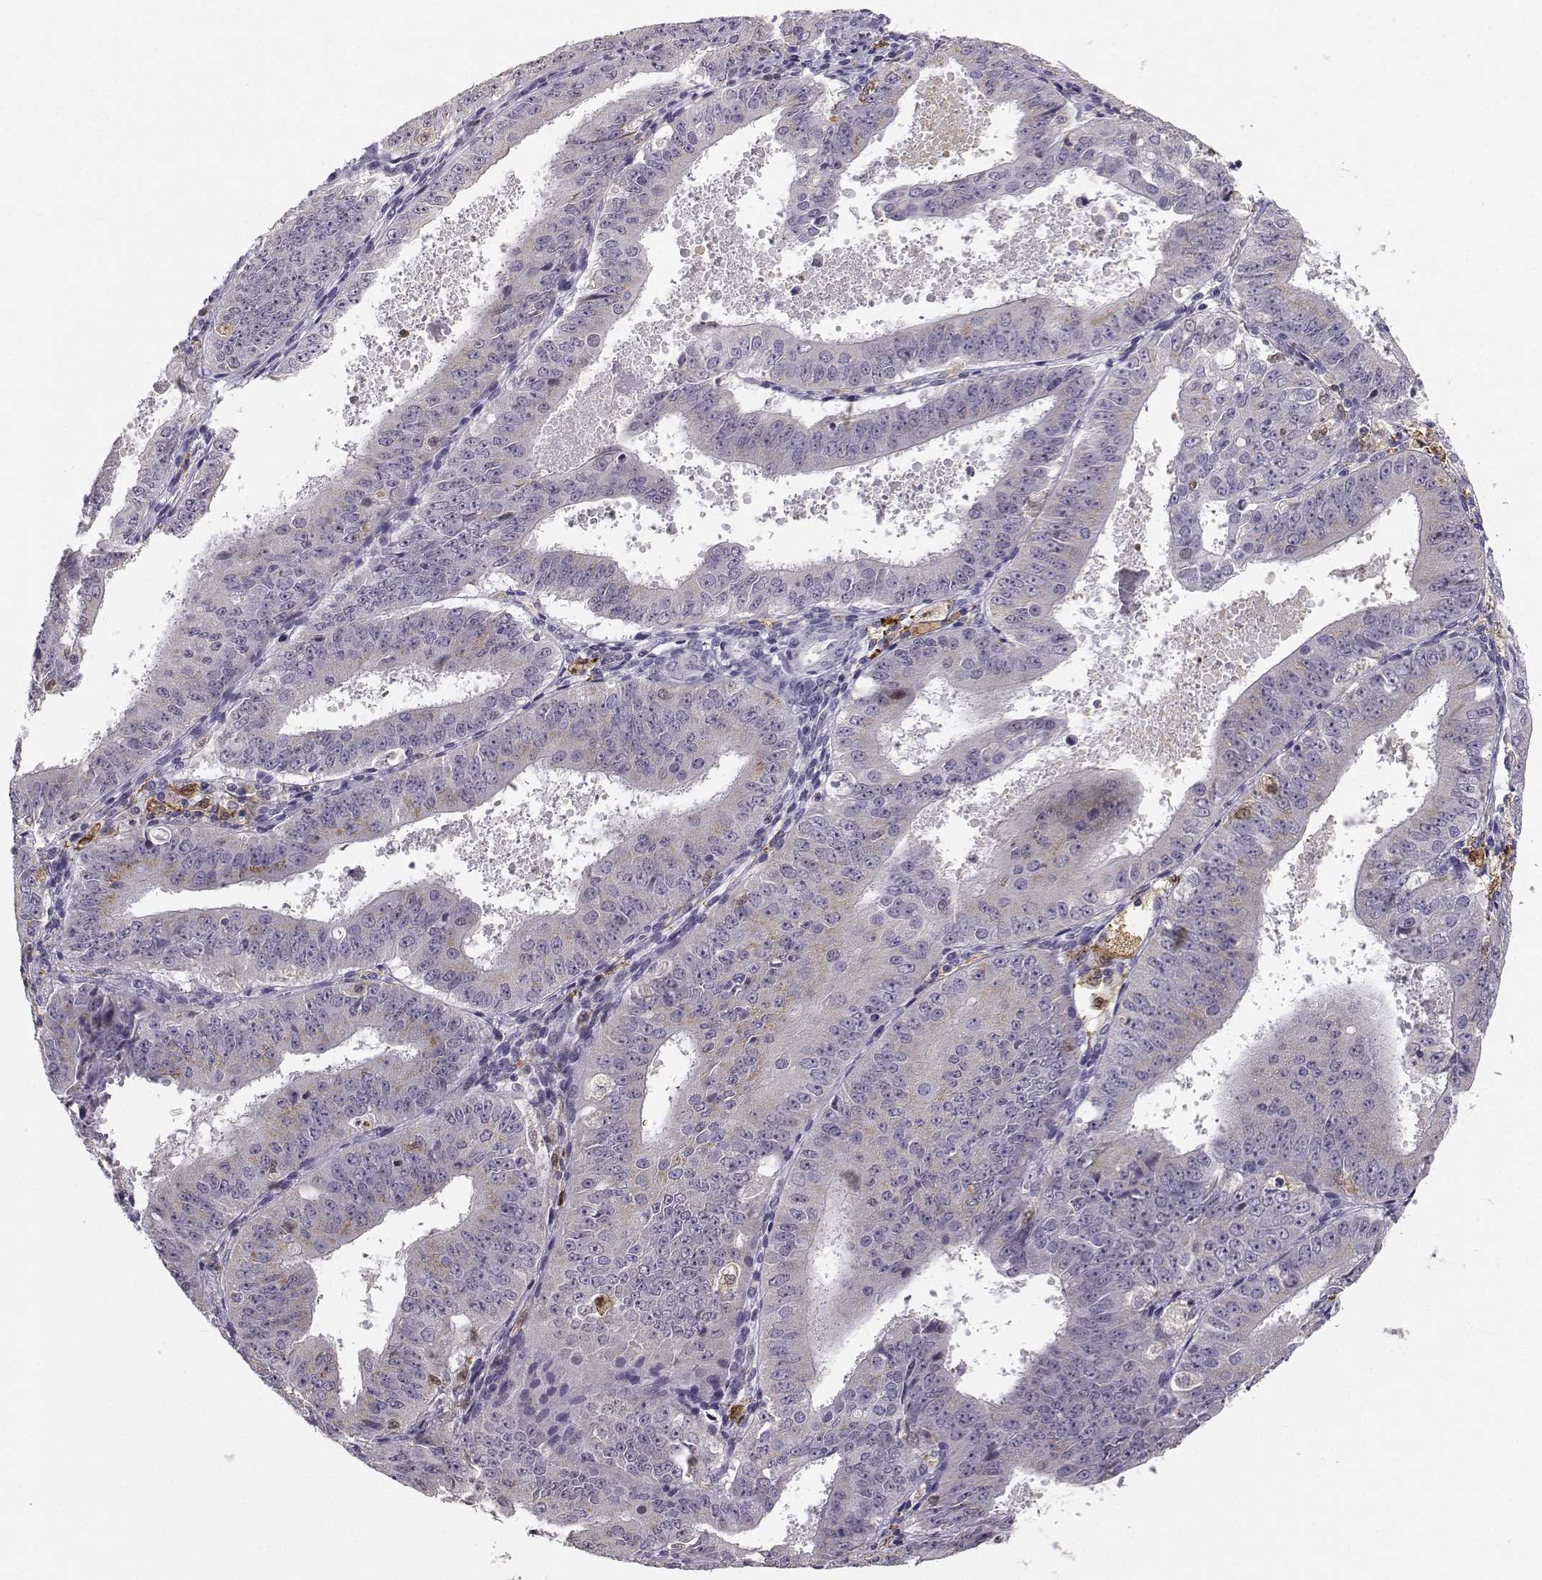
{"staining": {"intensity": "weak", "quantity": "<25%", "location": "cytoplasmic/membranous"}, "tissue": "ovarian cancer", "cell_type": "Tumor cells", "image_type": "cancer", "snomed": [{"axis": "morphology", "description": "Carcinoma, endometroid"}, {"axis": "topography", "description": "Ovary"}], "caption": "This is an immunohistochemistry (IHC) histopathology image of ovarian endometroid carcinoma. There is no staining in tumor cells.", "gene": "HTR7", "patient": {"sex": "female", "age": 42}}